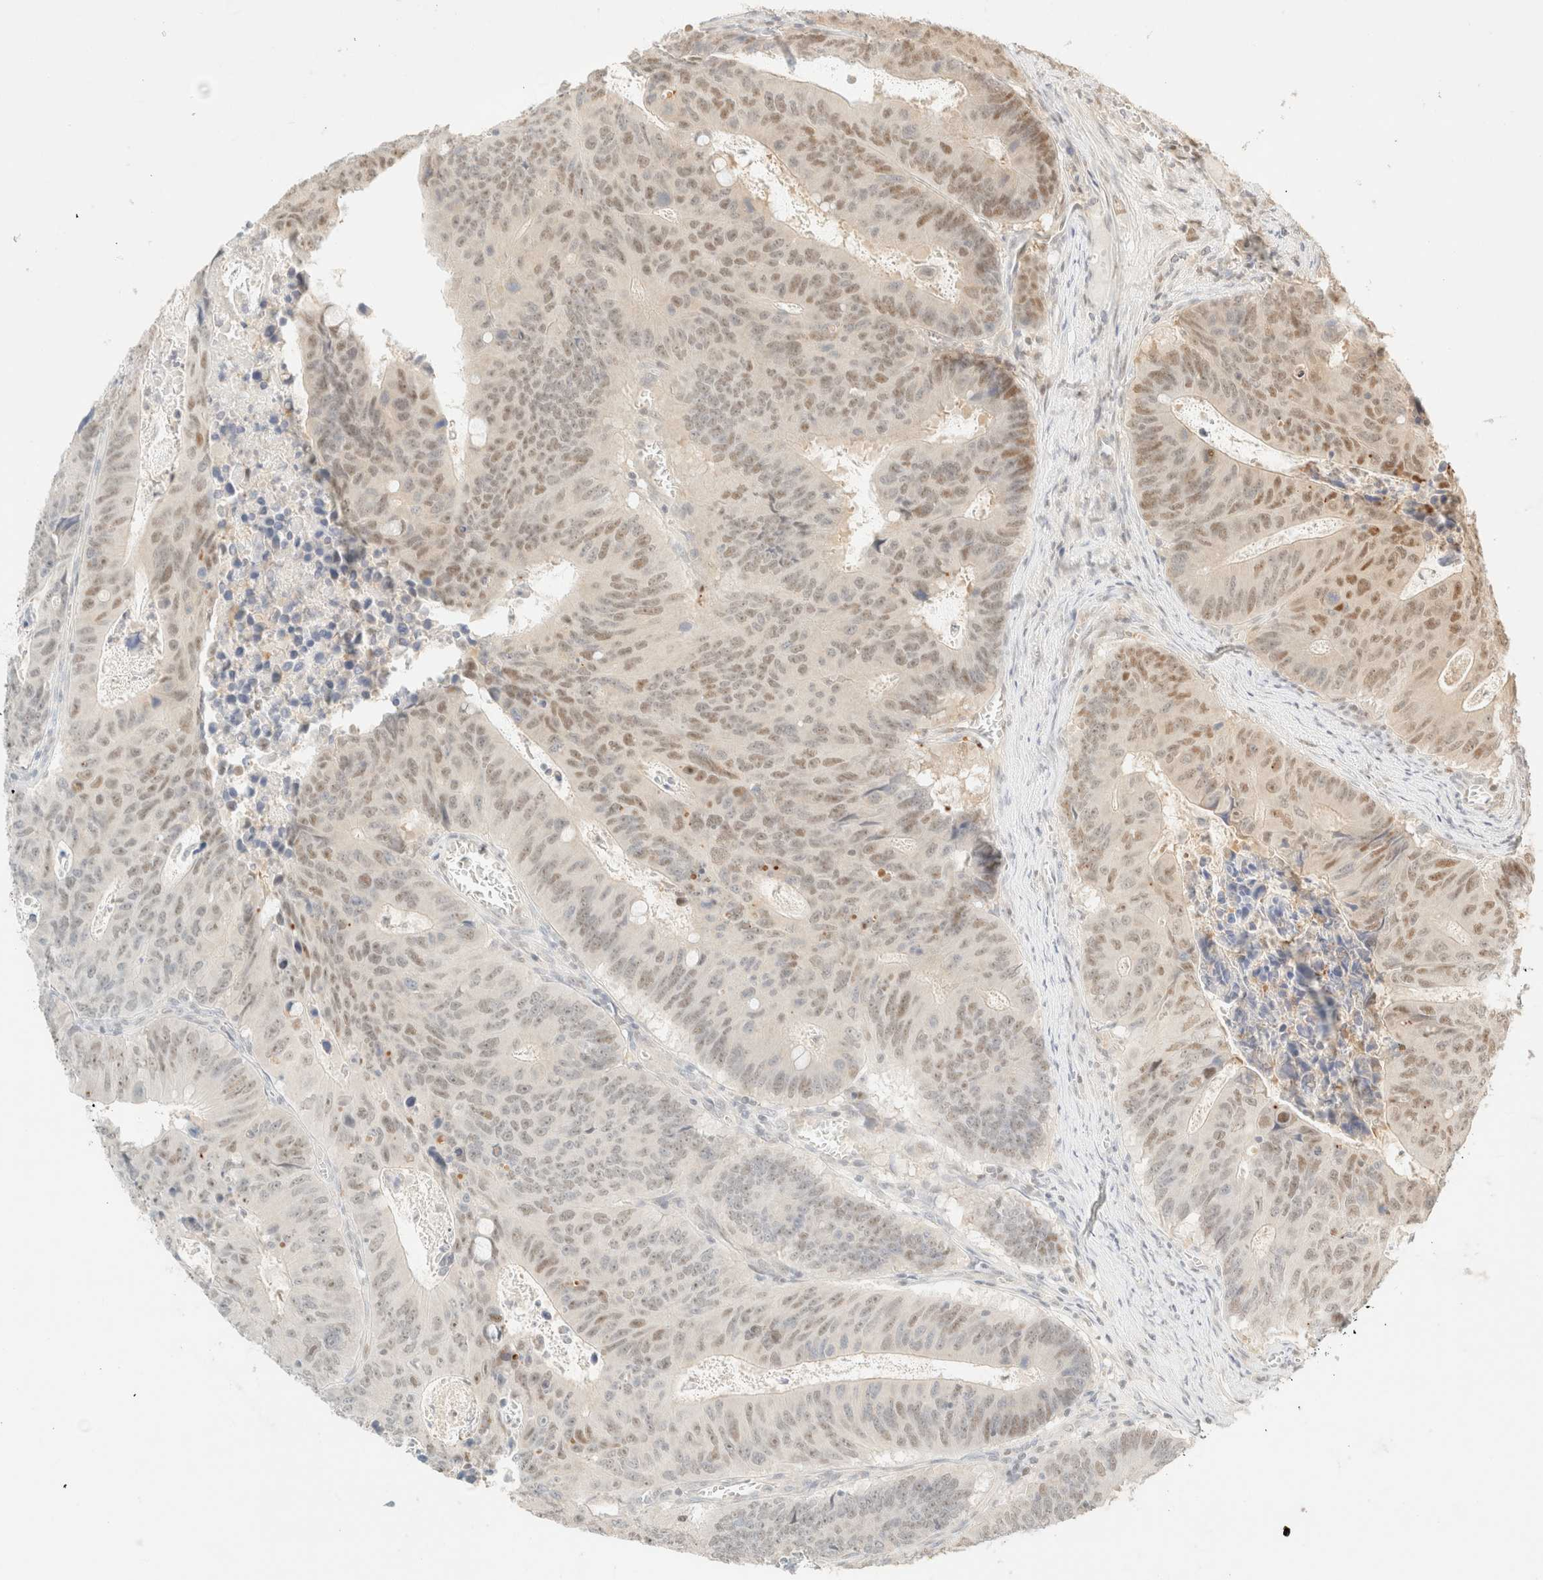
{"staining": {"intensity": "weak", "quantity": "25%-75%", "location": "nuclear"}, "tissue": "colorectal cancer", "cell_type": "Tumor cells", "image_type": "cancer", "snomed": [{"axis": "morphology", "description": "Adenocarcinoma, NOS"}, {"axis": "topography", "description": "Colon"}], "caption": "Immunohistochemical staining of colorectal cancer (adenocarcinoma) exhibits low levels of weak nuclear staining in about 25%-75% of tumor cells. (Brightfield microscopy of DAB IHC at high magnification).", "gene": "TSR1", "patient": {"sex": "male", "age": 87}}